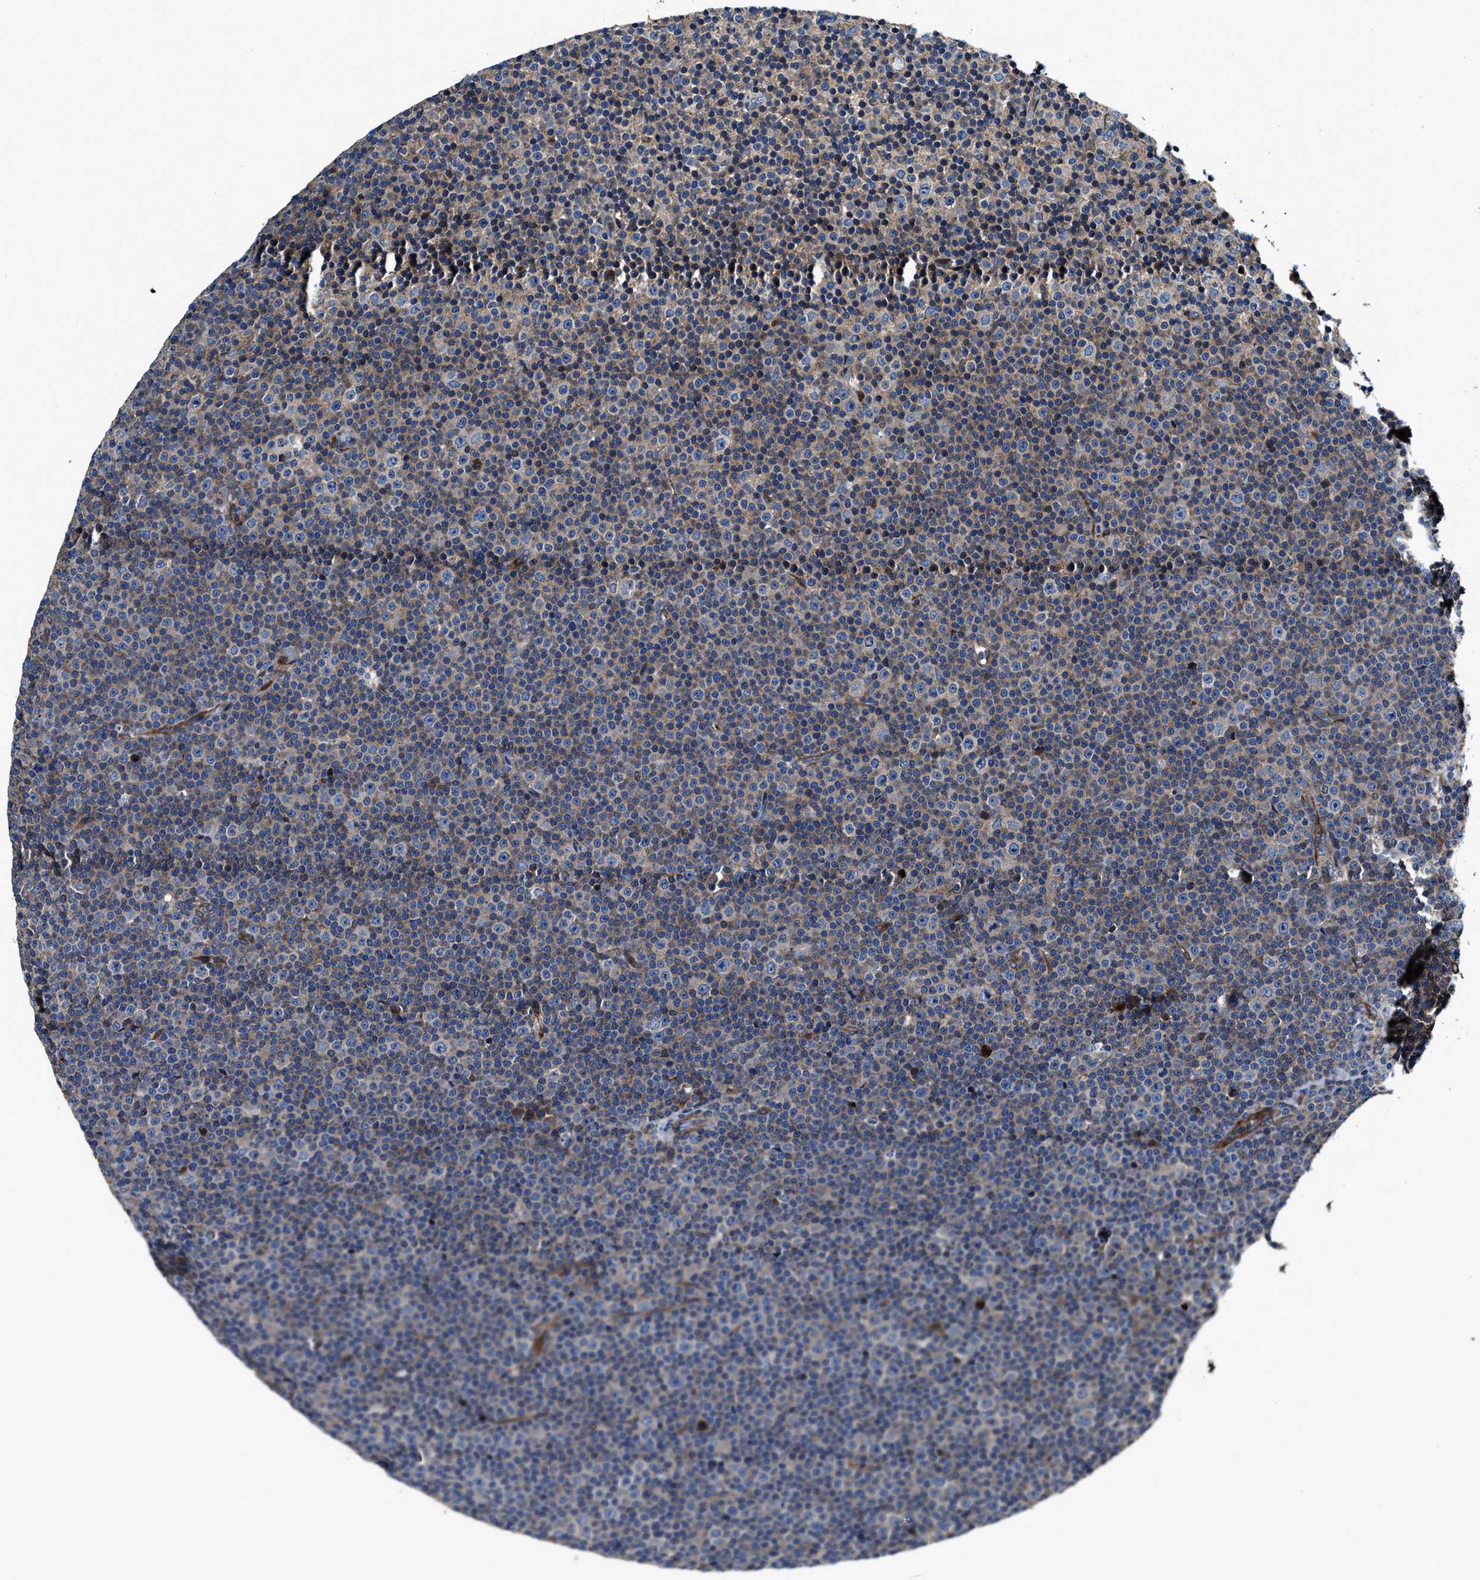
{"staining": {"intensity": "negative", "quantity": "none", "location": "none"}, "tissue": "lymphoma", "cell_type": "Tumor cells", "image_type": "cancer", "snomed": [{"axis": "morphology", "description": "Malignant lymphoma, non-Hodgkin's type, Low grade"}, {"axis": "topography", "description": "Lymph node"}], "caption": "Lymphoma stained for a protein using immunohistochemistry (IHC) reveals no positivity tumor cells.", "gene": "PTAR1", "patient": {"sex": "female", "age": 67}}